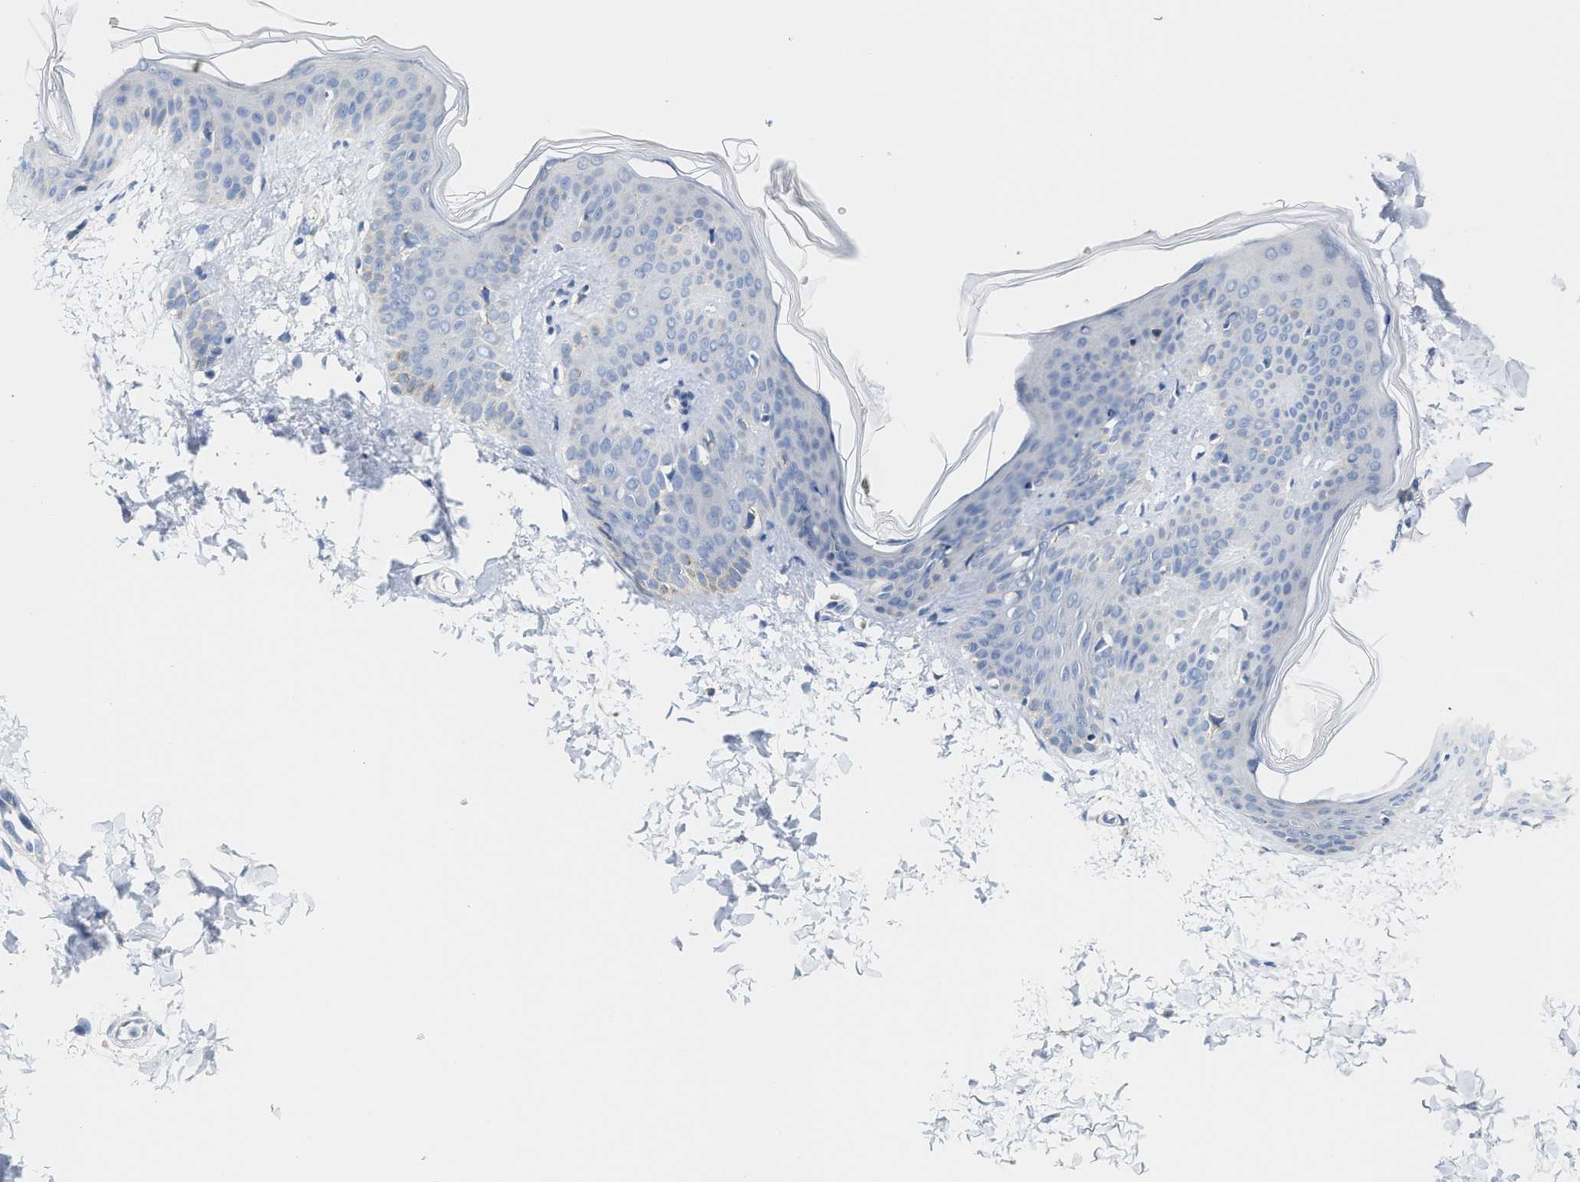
{"staining": {"intensity": "negative", "quantity": "none", "location": "none"}, "tissue": "skin", "cell_type": "Fibroblasts", "image_type": "normal", "snomed": [{"axis": "morphology", "description": "Normal tissue, NOS"}, {"axis": "topography", "description": "Skin"}], "caption": "Immunohistochemical staining of benign skin shows no significant positivity in fibroblasts.", "gene": "RYR2", "patient": {"sex": "female", "age": 17}}